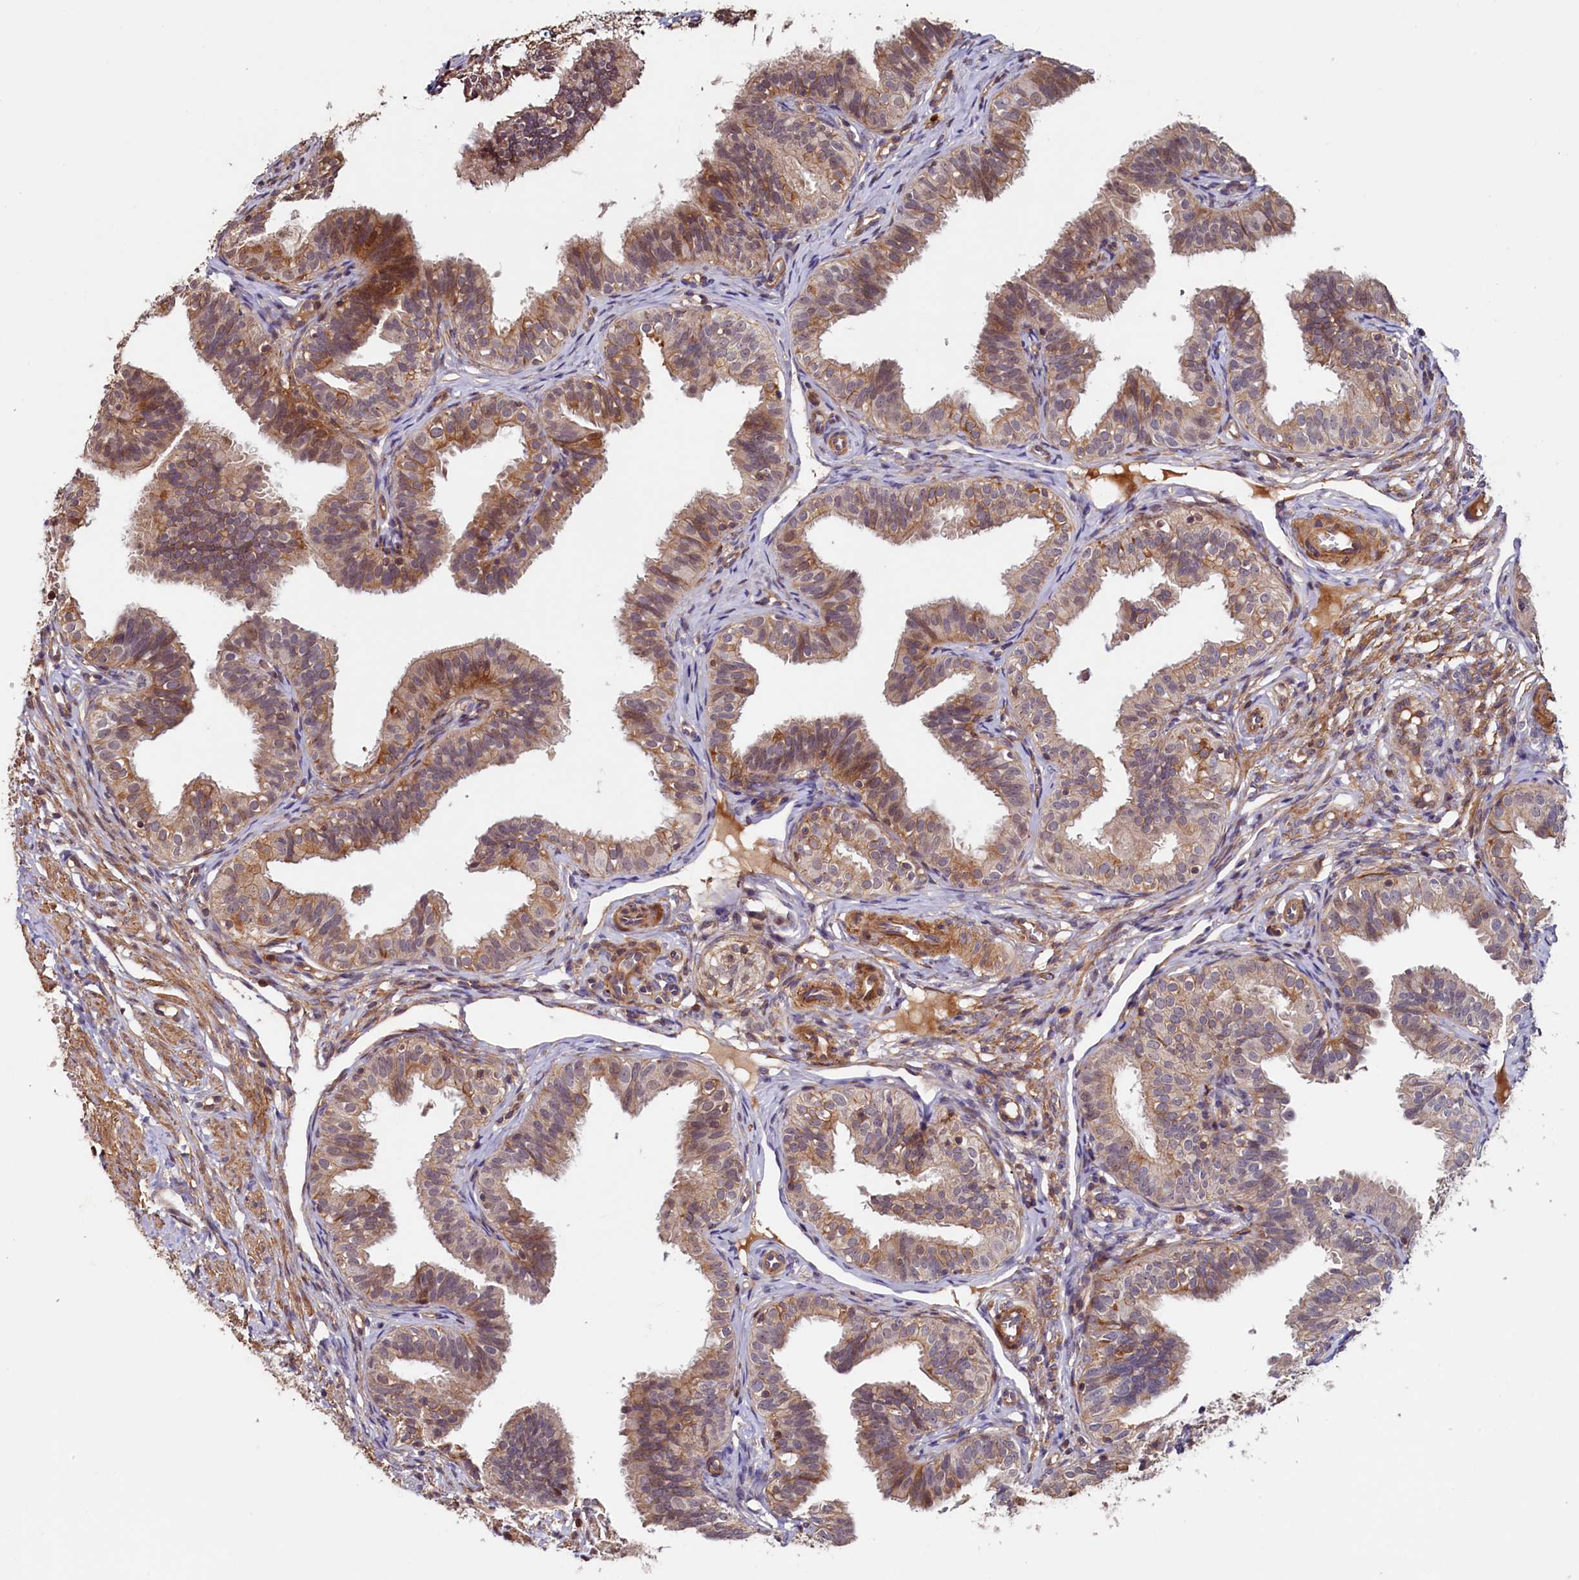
{"staining": {"intensity": "moderate", "quantity": ">75%", "location": "cytoplasmic/membranous"}, "tissue": "fallopian tube", "cell_type": "Glandular cells", "image_type": "normal", "snomed": [{"axis": "morphology", "description": "Normal tissue, NOS"}, {"axis": "topography", "description": "Fallopian tube"}], "caption": "Immunohistochemical staining of normal fallopian tube reveals medium levels of moderate cytoplasmic/membranous expression in about >75% of glandular cells.", "gene": "DUOXA1", "patient": {"sex": "female", "age": 35}}